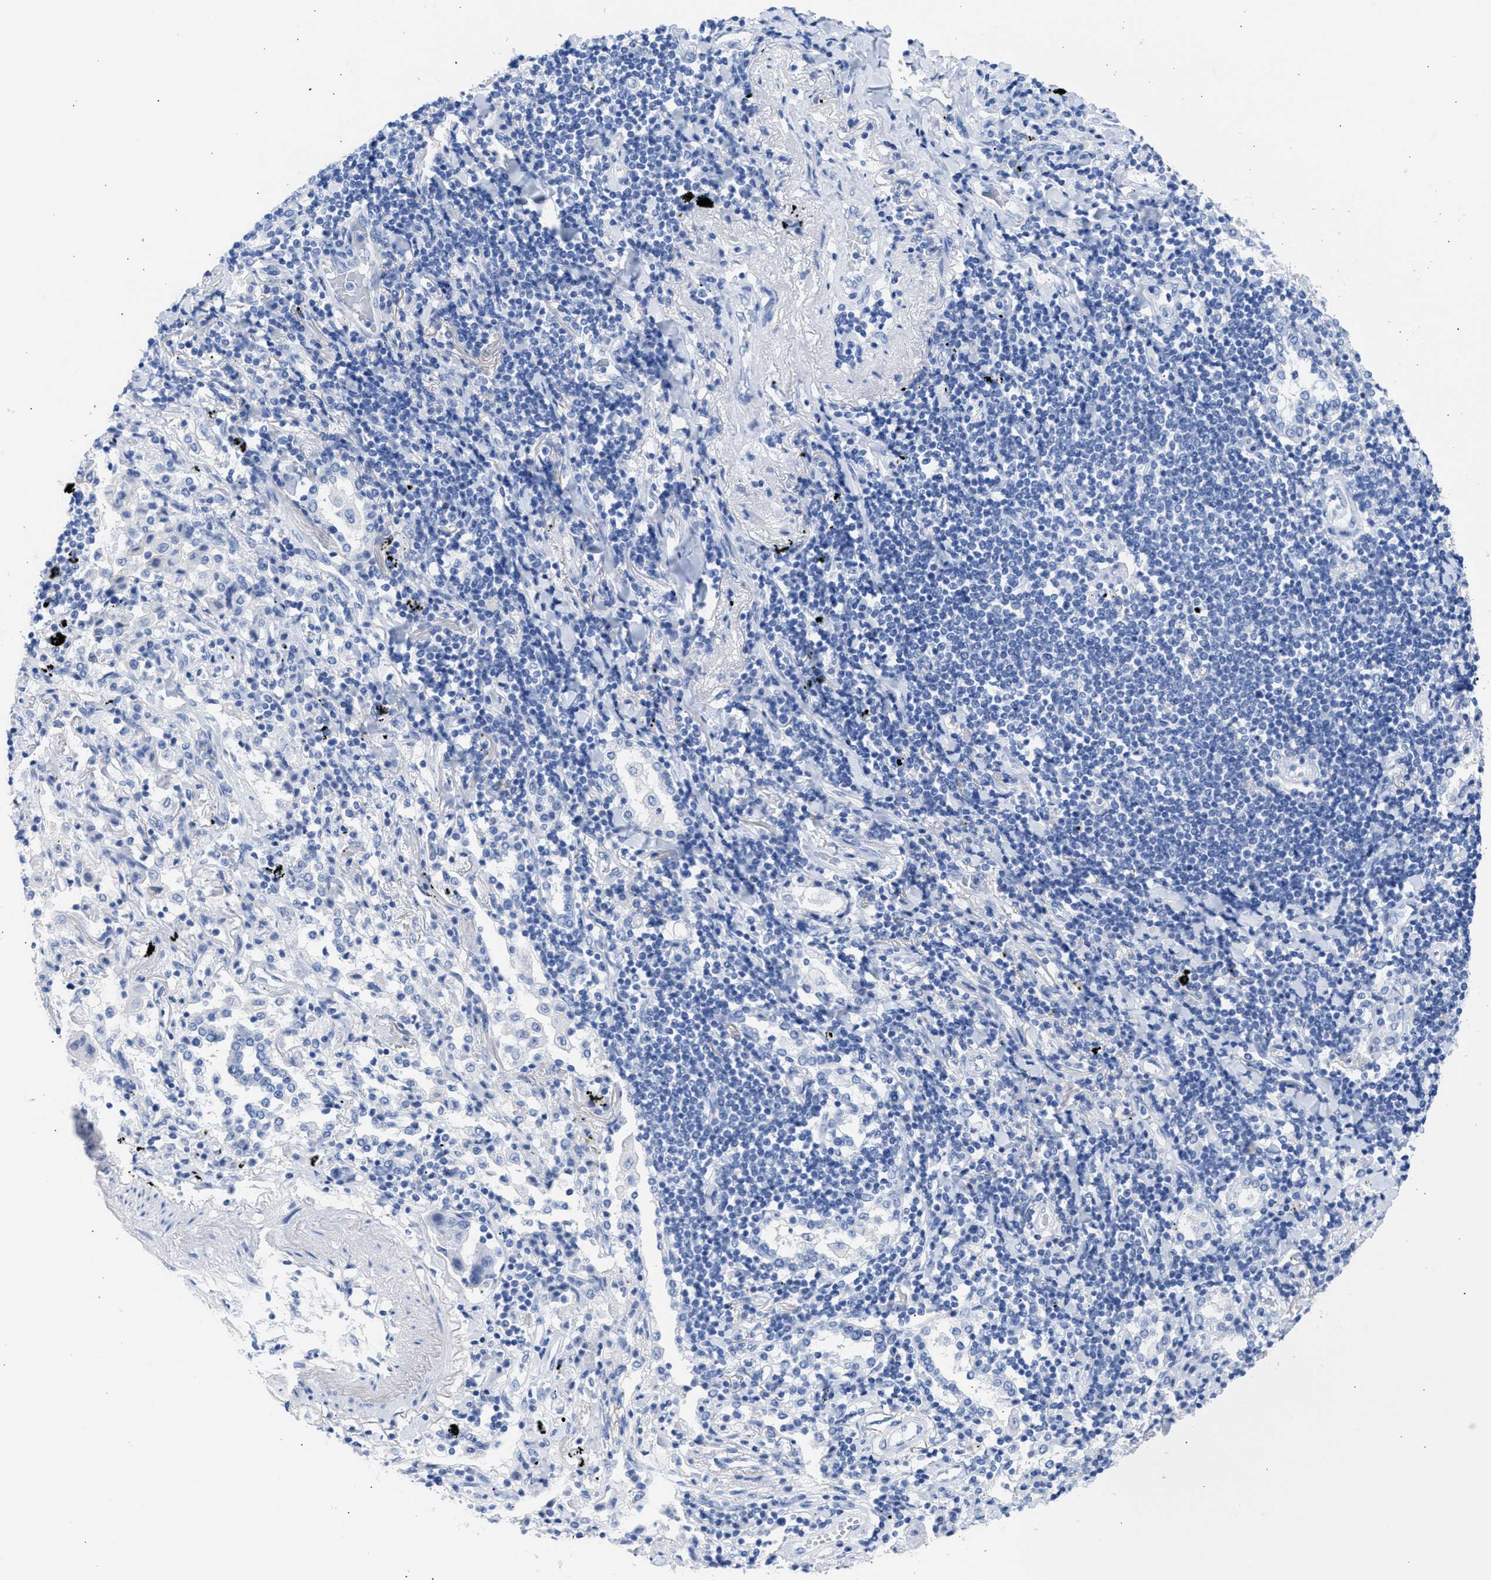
{"staining": {"intensity": "negative", "quantity": "none", "location": "none"}, "tissue": "lung cancer", "cell_type": "Tumor cells", "image_type": "cancer", "snomed": [{"axis": "morphology", "description": "Adenocarcinoma, NOS"}, {"axis": "topography", "description": "Lung"}], "caption": "IHC histopathology image of human lung cancer (adenocarcinoma) stained for a protein (brown), which displays no expression in tumor cells. (Brightfield microscopy of DAB immunohistochemistry at high magnification).", "gene": "NCAM1", "patient": {"sex": "female", "age": 65}}